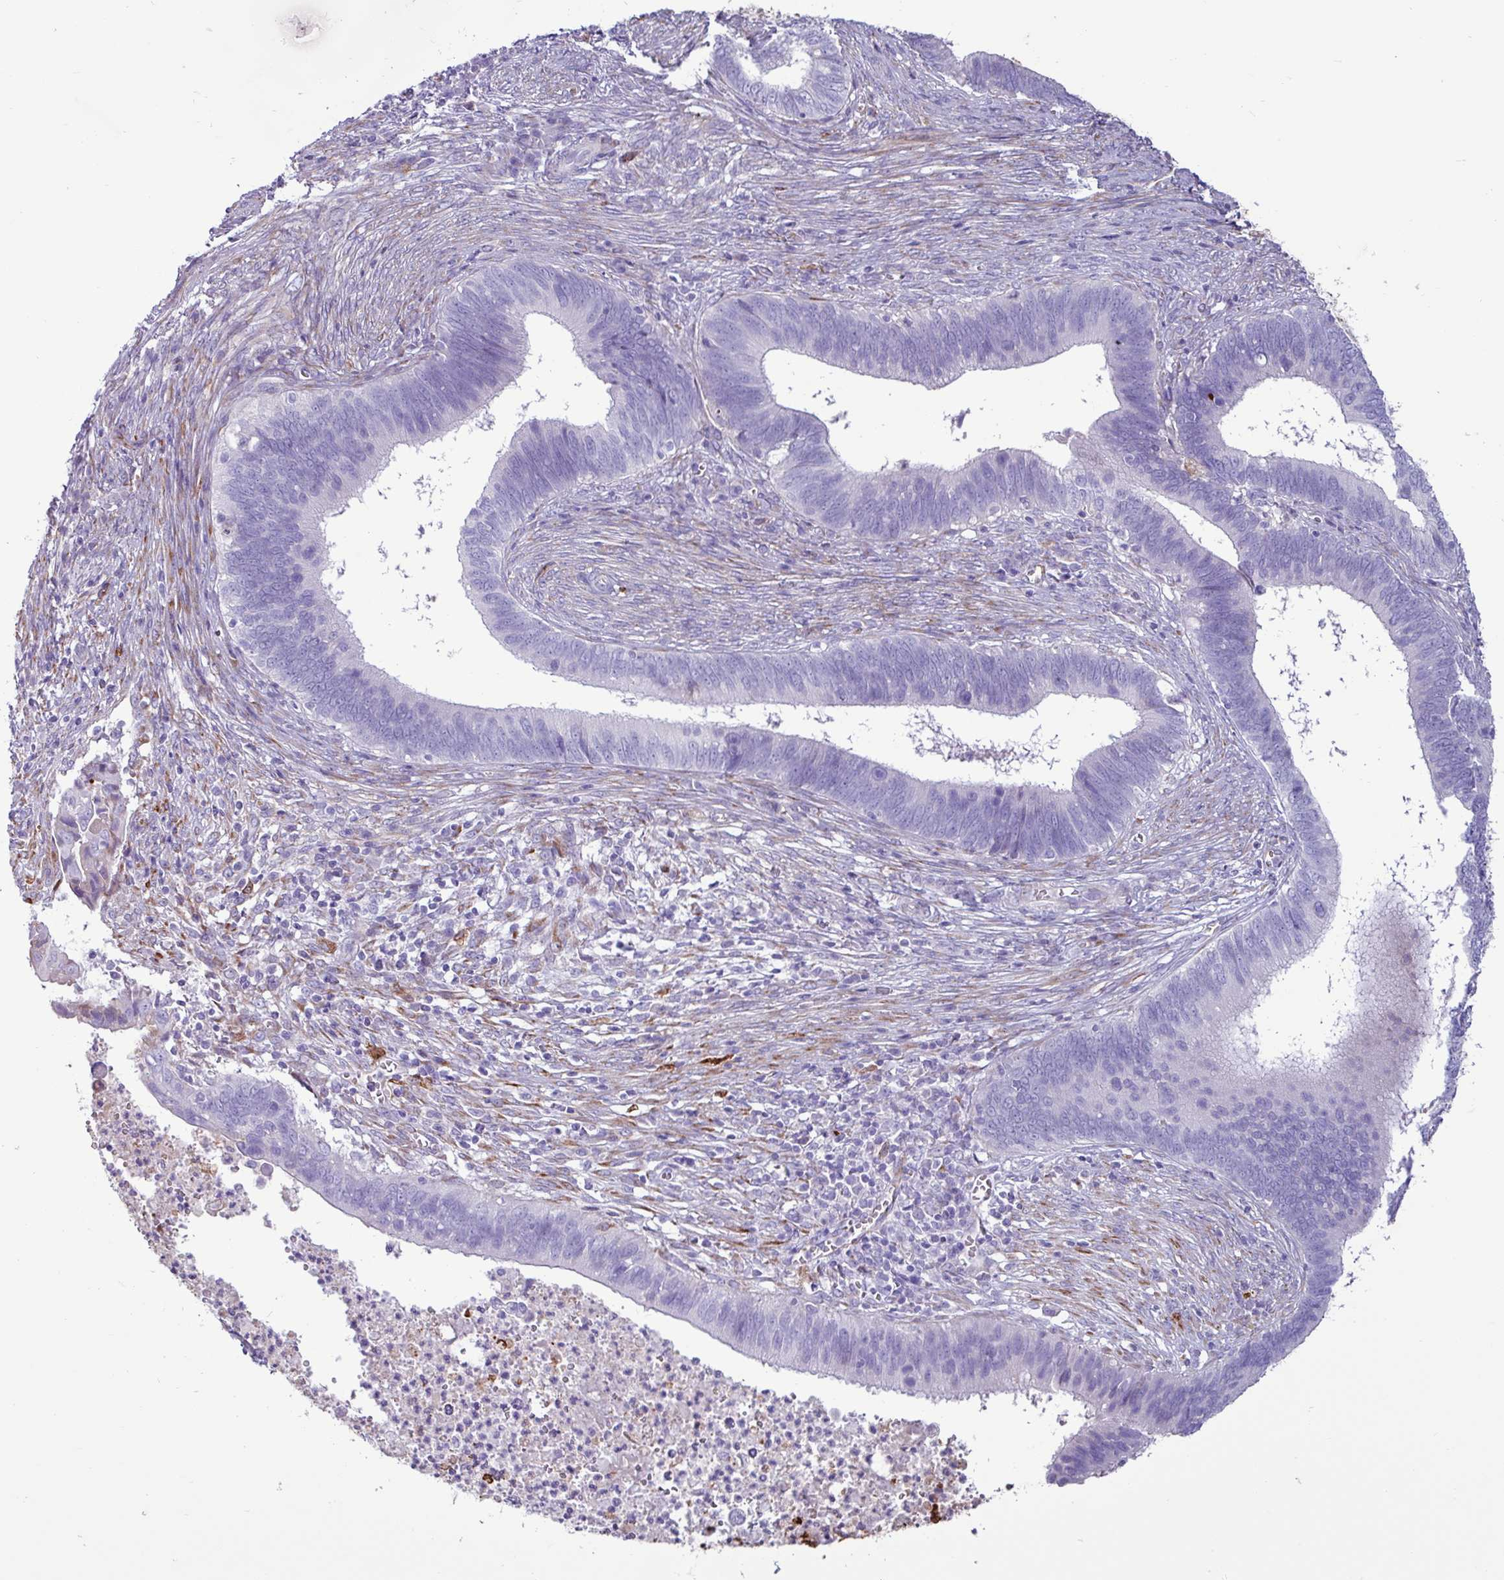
{"staining": {"intensity": "negative", "quantity": "none", "location": "none"}, "tissue": "cervical cancer", "cell_type": "Tumor cells", "image_type": "cancer", "snomed": [{"axis": "morphology", "description": "Adenocarcinoma, NOS"}, {"axis": "topography", "description": "Cervix"}], "caption": "This is a histopathology image of immunohistochemistry (IHC) staining of adenocarcinoma (cervical), which shows no expression in tumor cells.", "gene": "PPP1R35", "patient": {"sex": "female", "age": 42}}